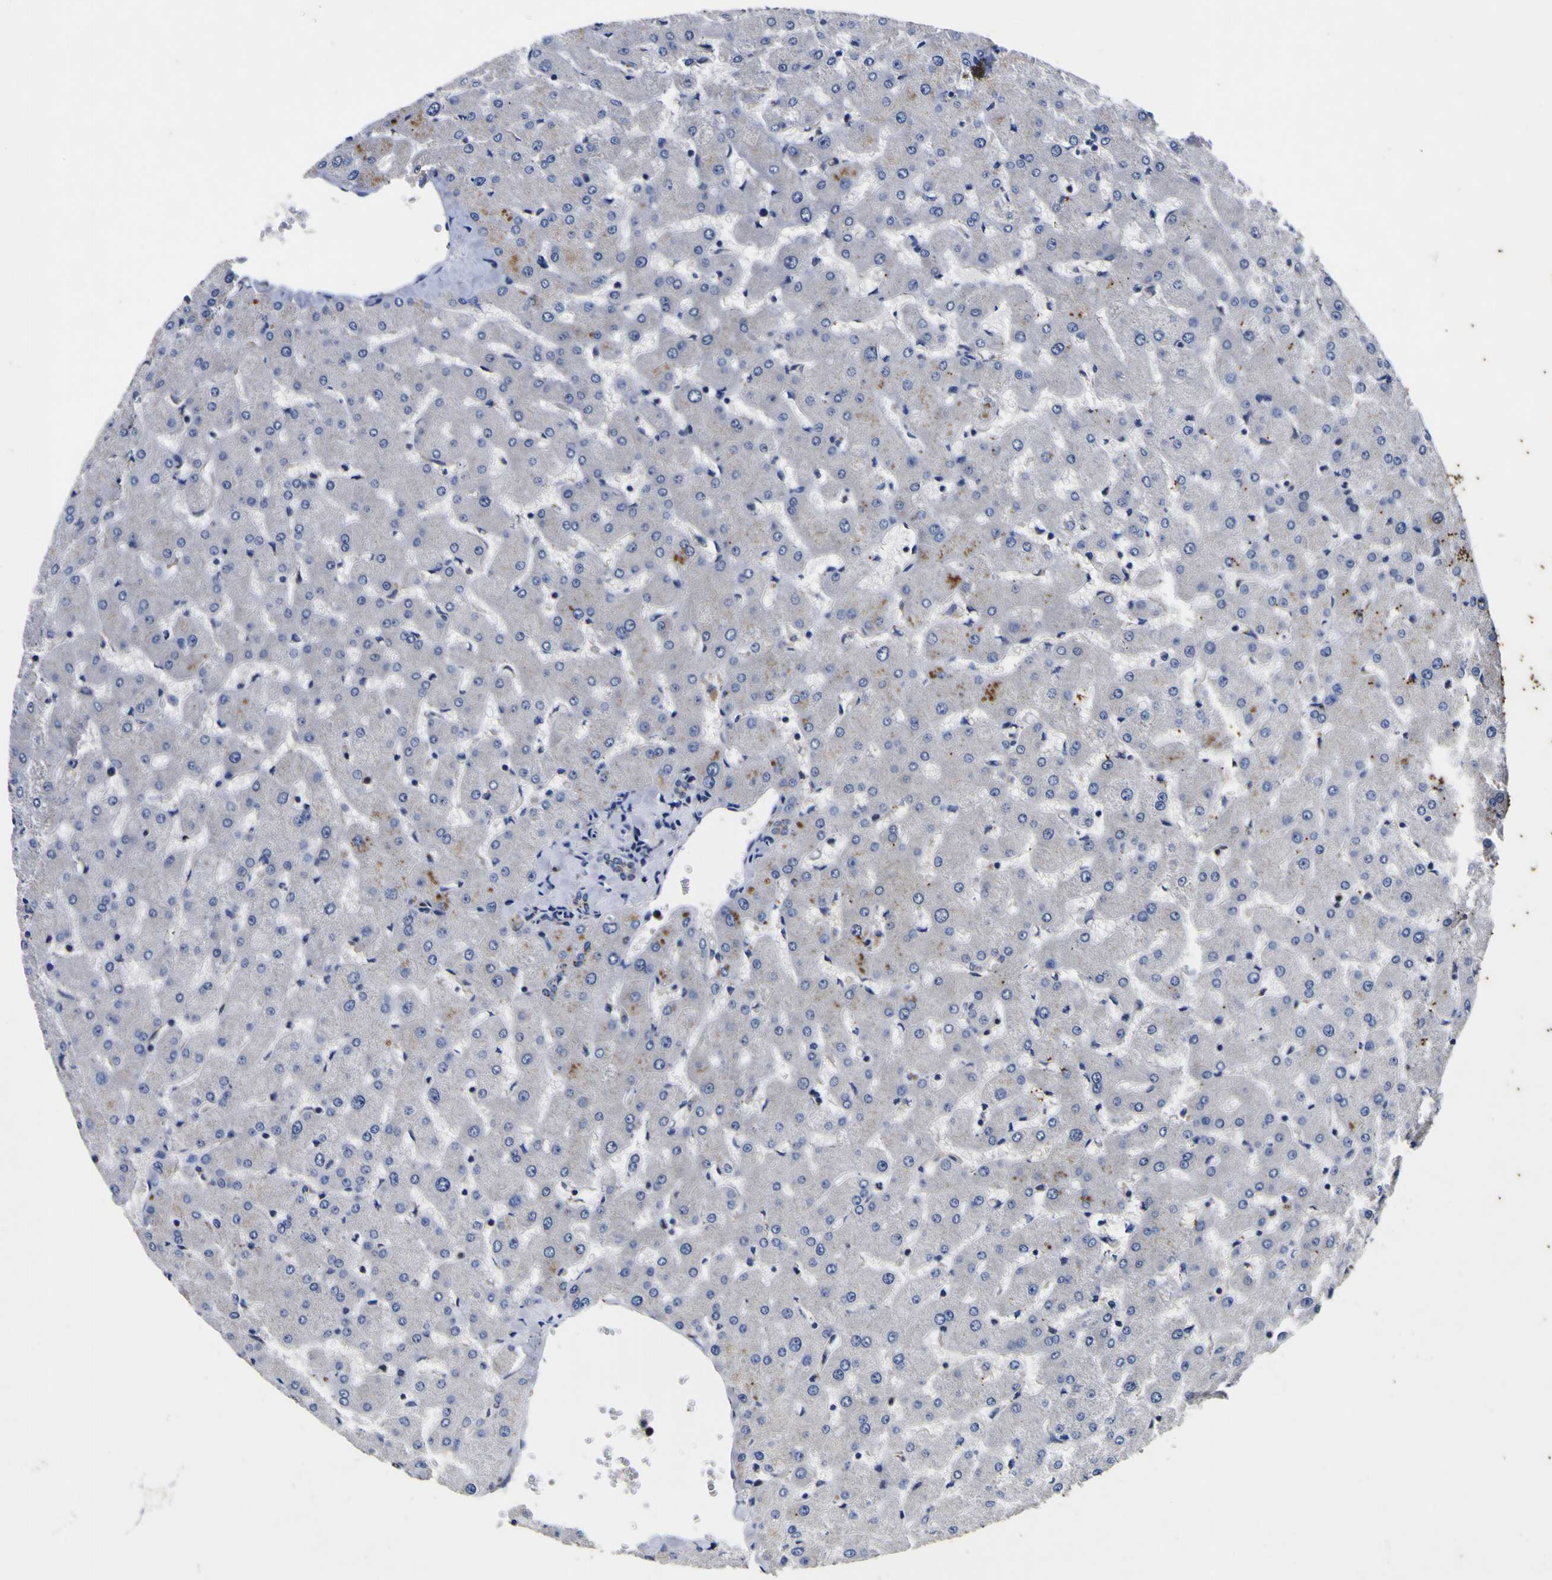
{"staining": {"intensity": "negative", "quantity": "none", "location": "none"}, "tissue": "liver", "cell_type": "Cholangiocytes", "image_type": "normal", "snomed": [{"axis": "morphology", "description": "Normal tissue, NOS"}, {"axis": "topography", "description": "Liver"}], "caption": "A histopathology image of human liver is negative for staining in cholangiocytes. The staining is performed using DAB (3,3'-diaminobenzidine) brown chromogen with nuclei counter-stained in using hematoxylin.", "gene": "COA1", "patient": {"sex": "female", "age": 63}}